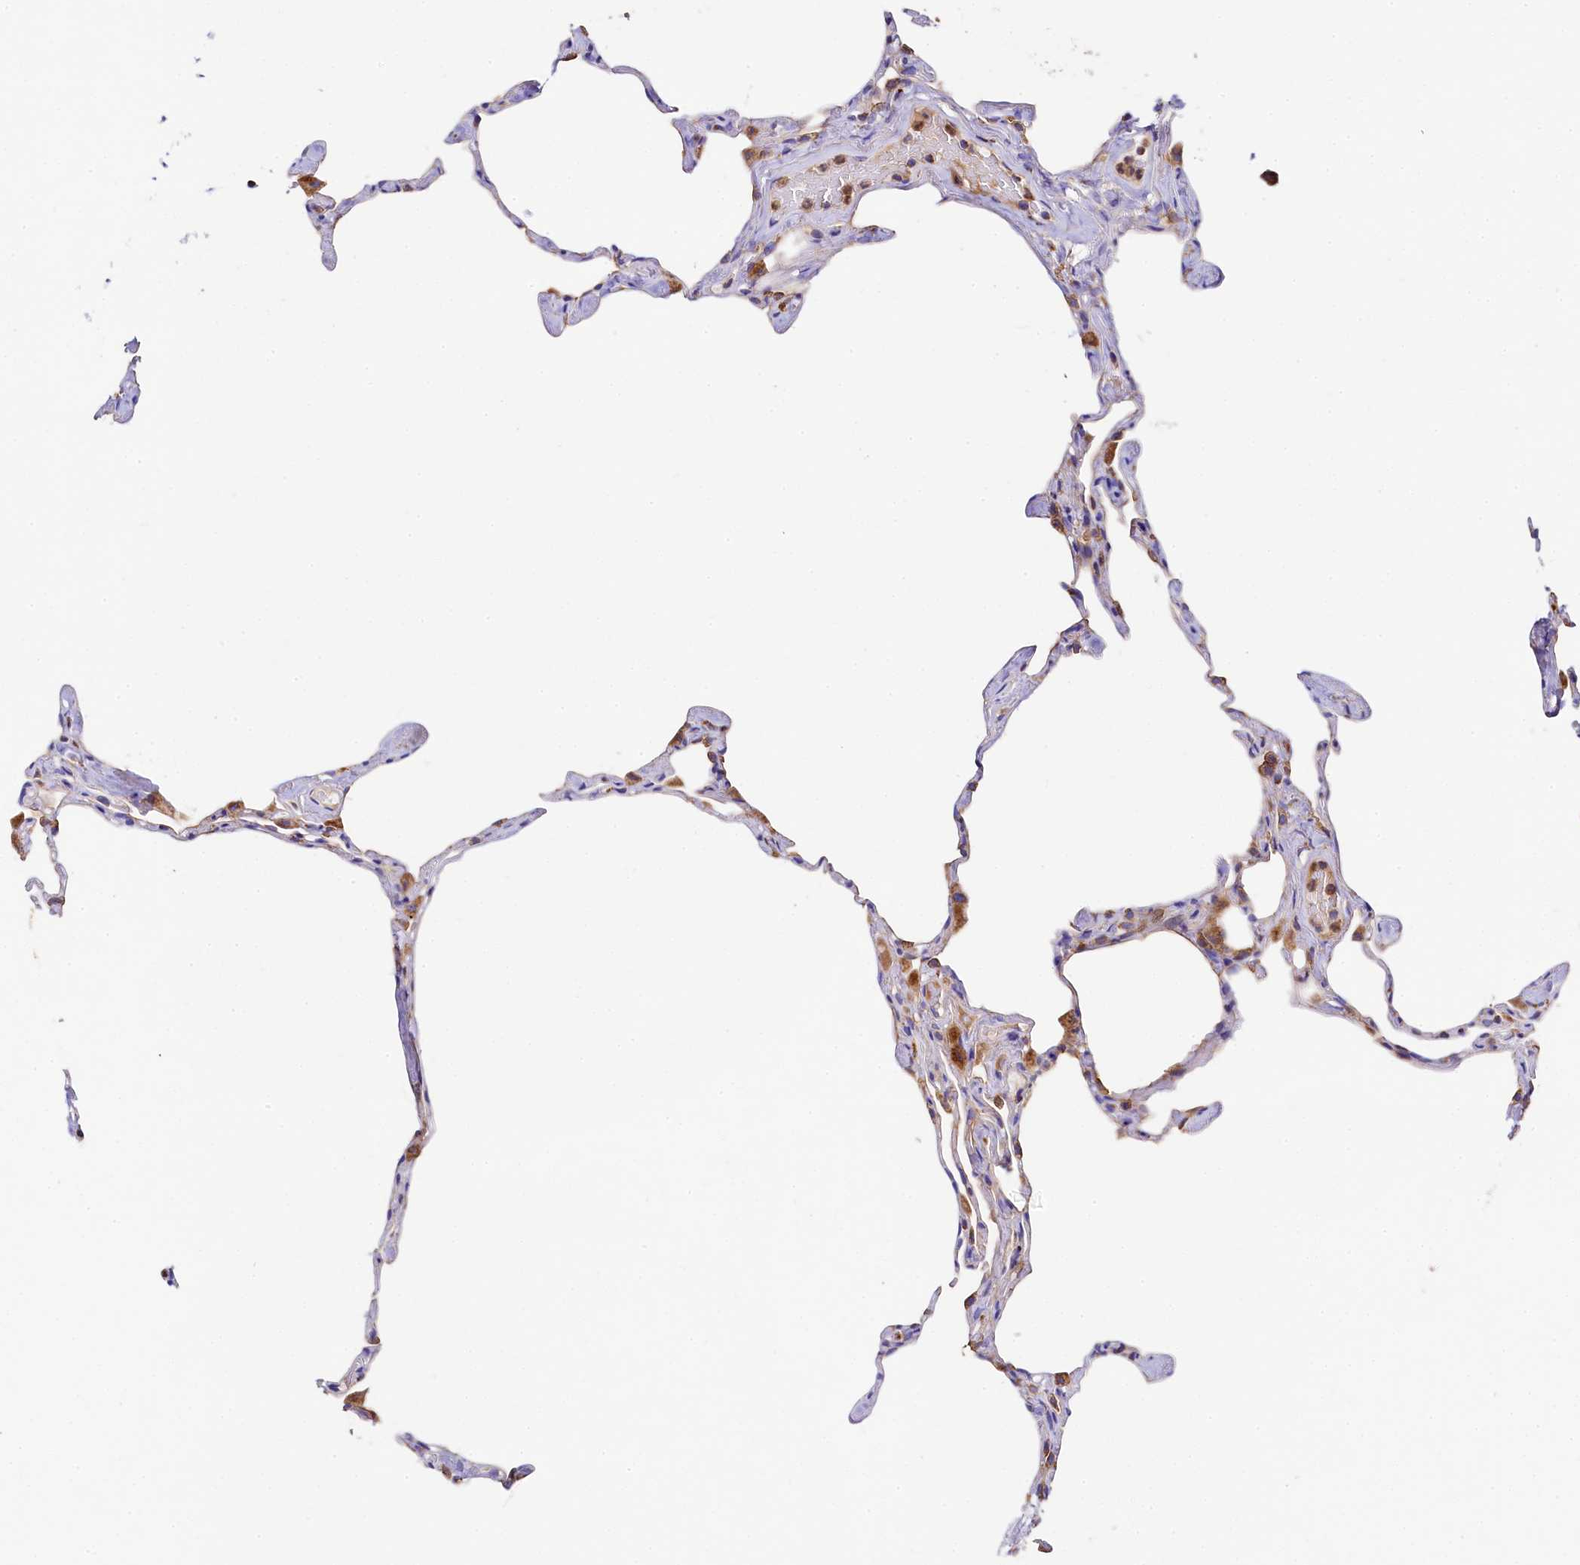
{"staining": {"intensity": "moderate", "quantity": "25%-75%", "location": "cytoplasmic/membranous"}, "tissue": "lung", "cell_type": "Alveolar cells", "image_type": "normal", "snomed": [{"axis": "morphology", "description": "Normal tissue, NOS"}, {"axis": "topography", "description": "Lung"}], "caption": "Protein staining shows moderate cytoplasmic/membranous staining in about 25%-75% of alveolar cells in normal lung.", "gene": "CLYBL", "patient": {"sex": "male", "age": 65}}